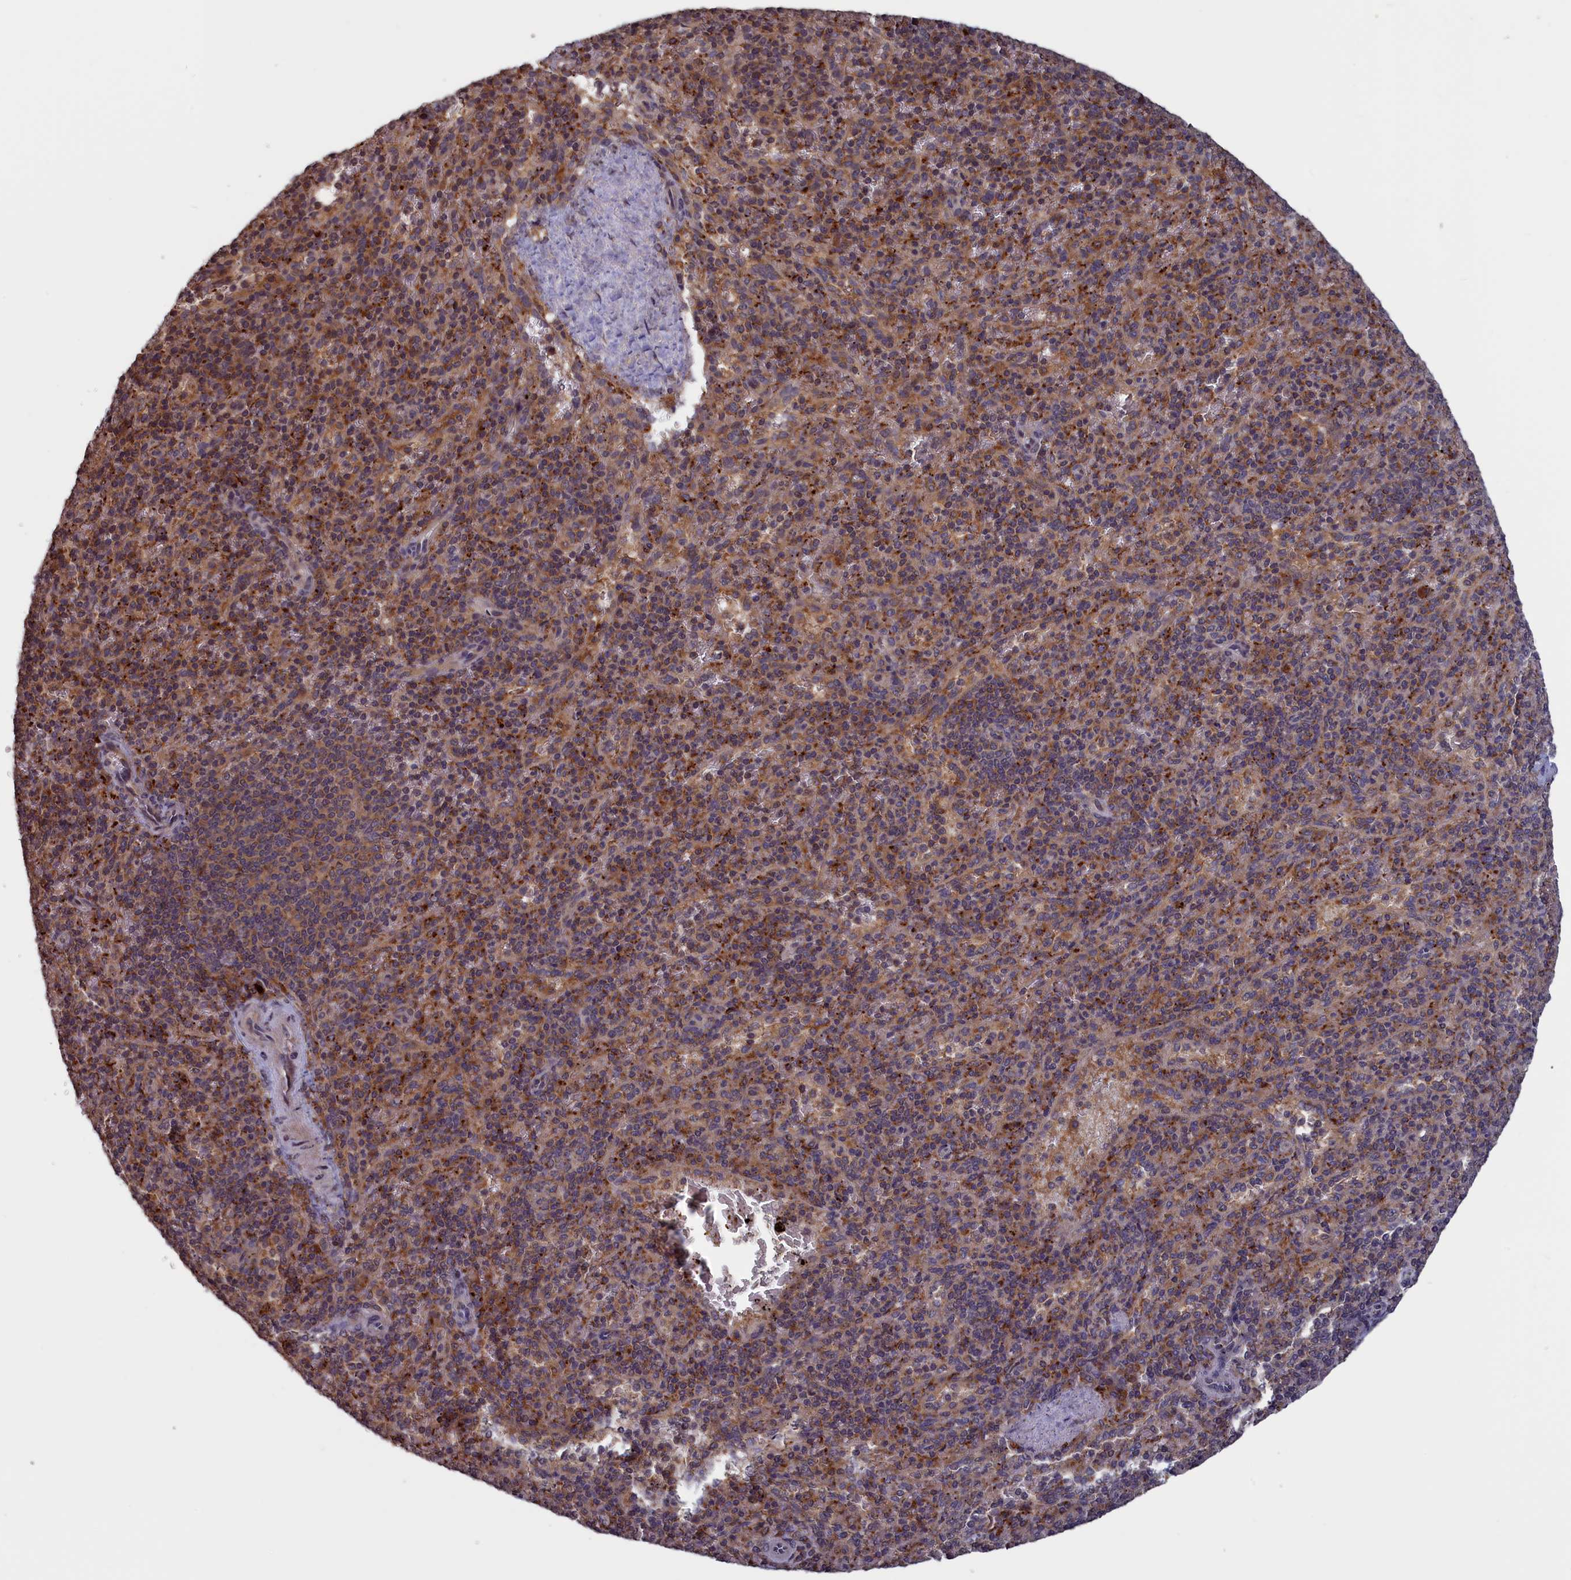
{"staining": {"intensity": "moderate", "quantity": "25%-75%", "location": "cytoplasmic/membranous"}, "tissue": "spleen", "cell_type": "Cells in red pulp", "image_type": "normal", "snomed": [{"axis": "morphology", "description": "Normal tissue, NOS"}, {"axis": "topography", "description": "Spleen"}], "caption": "Immunohistochemical staining of normal human spleen exhibits 25%-75% levels of moderate cytoplasmic/membranous protein staining in about 25%-75% of cells in red pulp.", "gene": "CACTIN", "patient": {"sex": "male", "age": 82}}